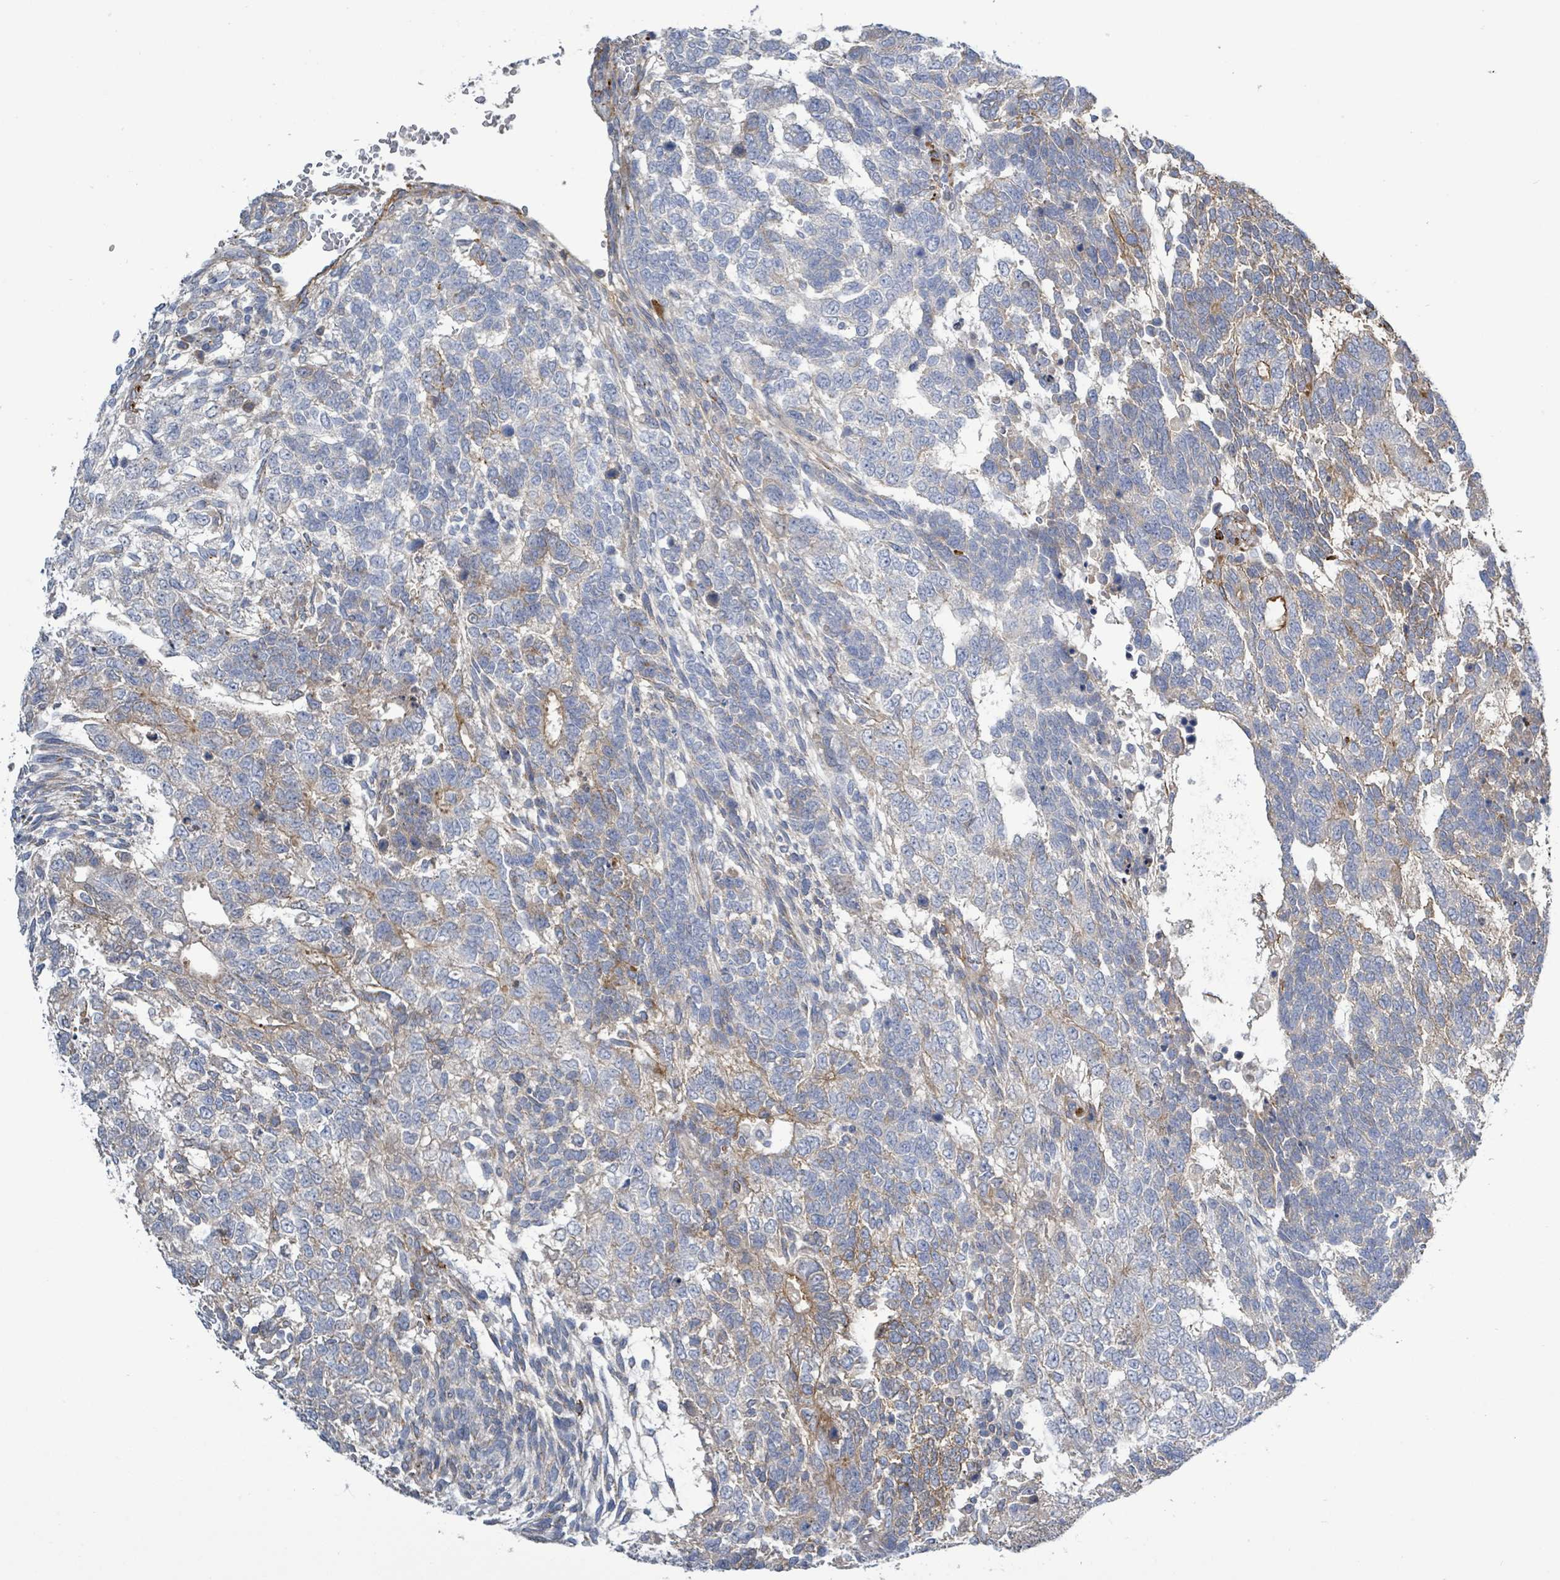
{"staining": {"intensity": "weak", "quantity": "<25%", "location": "cytoplasmic/membranous"}, "tissue": "testis cancer", "cell_type": "Tumor cells", "image_type": "cancer", "snomed": [{"axis": "morphology", "description": "Carcinoma, Embryonal, NOS"}, {"axis": "topography", "description": "Testis"}], "caption": "Micrograph shows no significant protein staining in tumor cells of embryonal carcinoma (testis). (Stains: DAB (3,3'-diaminobenzidine) immunohistochemistry with hematoxylin counter stain, Microscopy: brightfield microscopy at high magnification).", "gene": "DMRTC1B", "patient": {"sex": "male", "age": 23}}